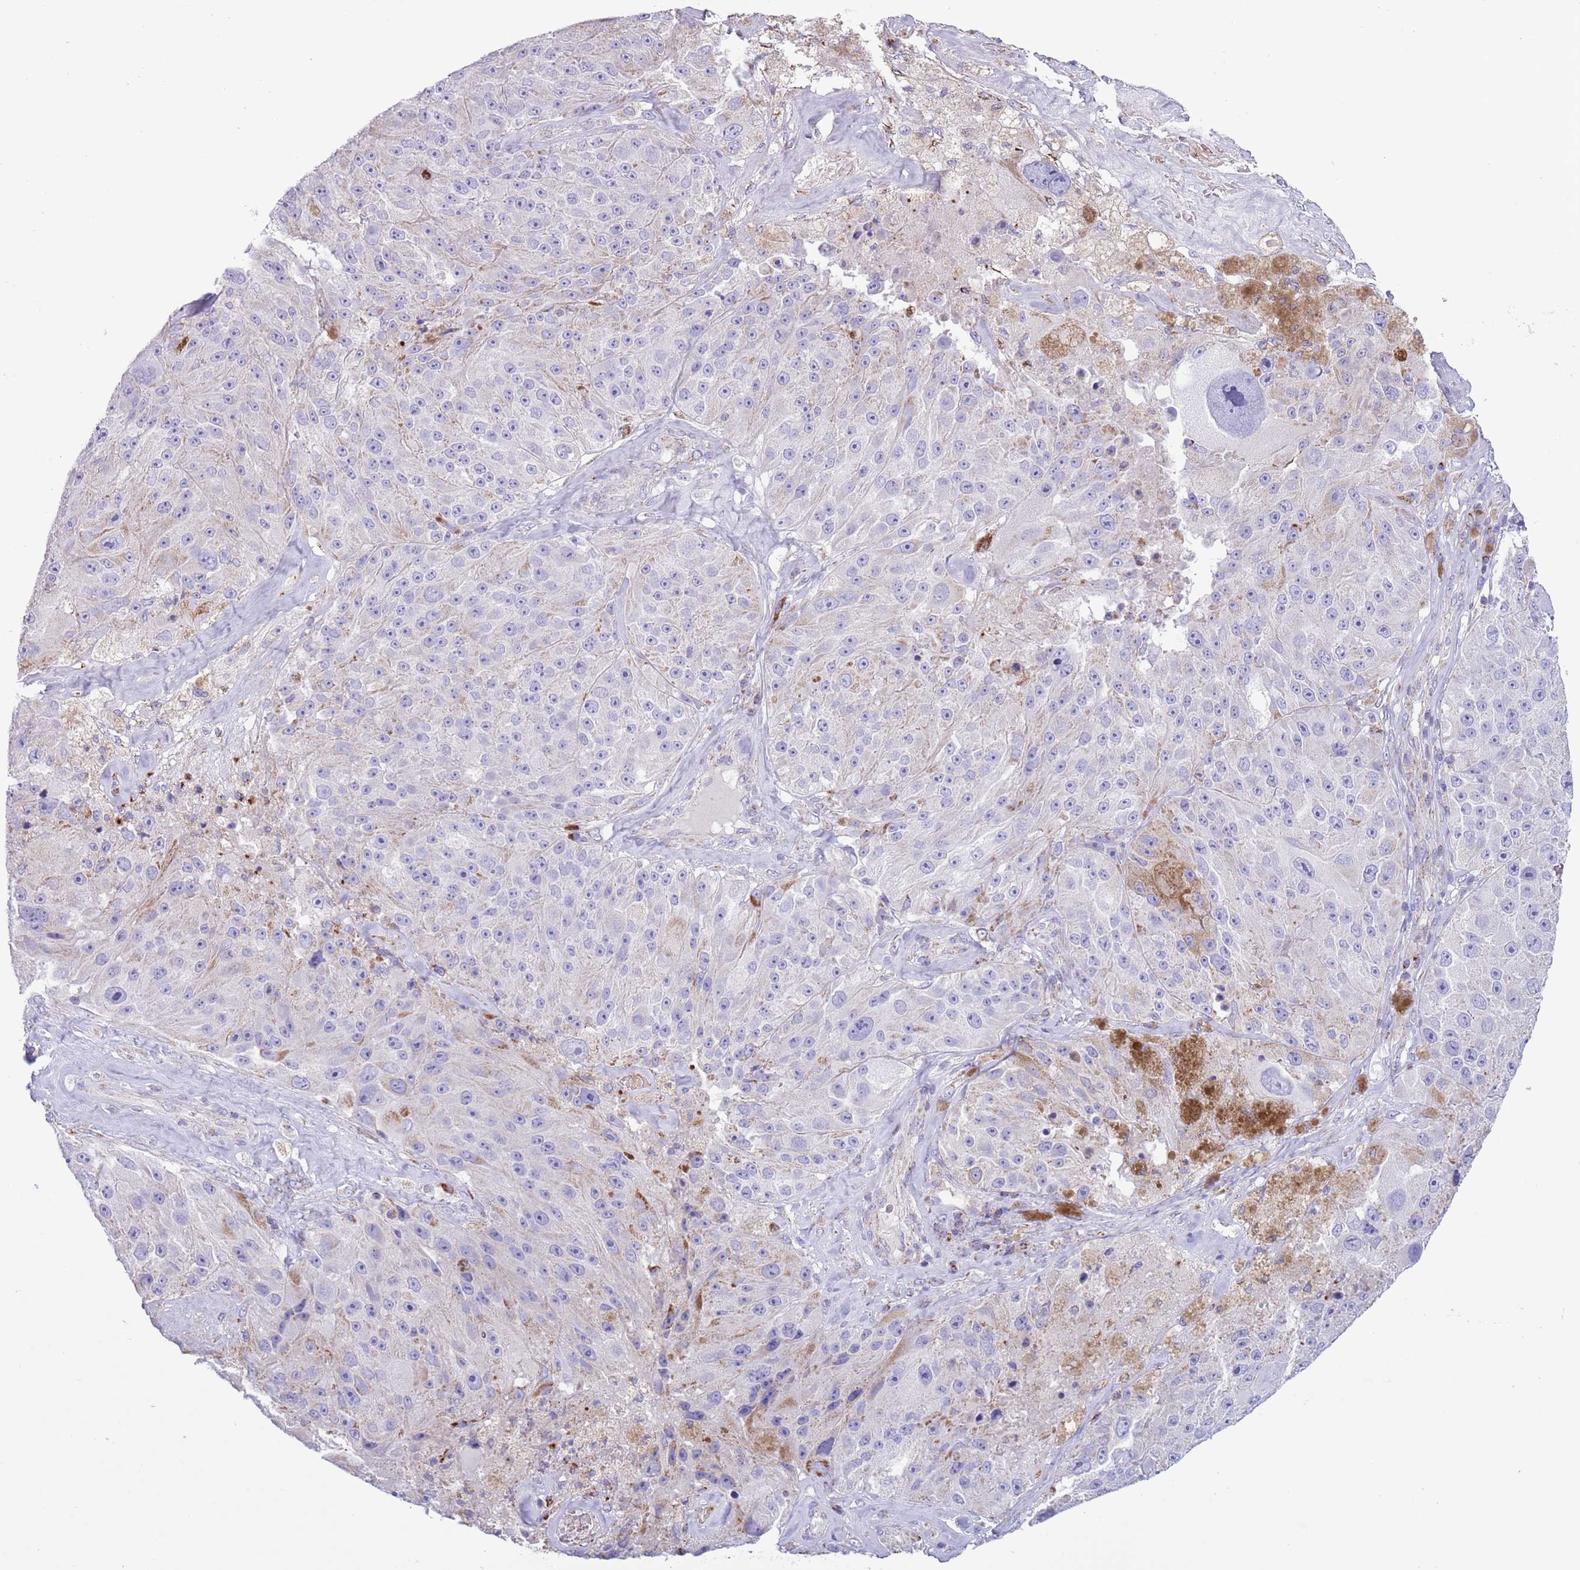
{"staining": {"intensity": "negative", "quantity": "none", "location": "none"}, "tissue": "melanoma", "cell_type": "Tumor cells", "image_type": "cancer", "snomed": [{"axis": "morphology", "description": "Malignant melanoma, Metastatic site"}, {"axis": "topography", "description": "Lymph node"}], "caption": "Protein analysis of malignant melanoma (metastatic site) shows no significant staining in tumor cells.", "gene": "ATP6V1B1", "patient": {"sex": "male", "age": 62}}